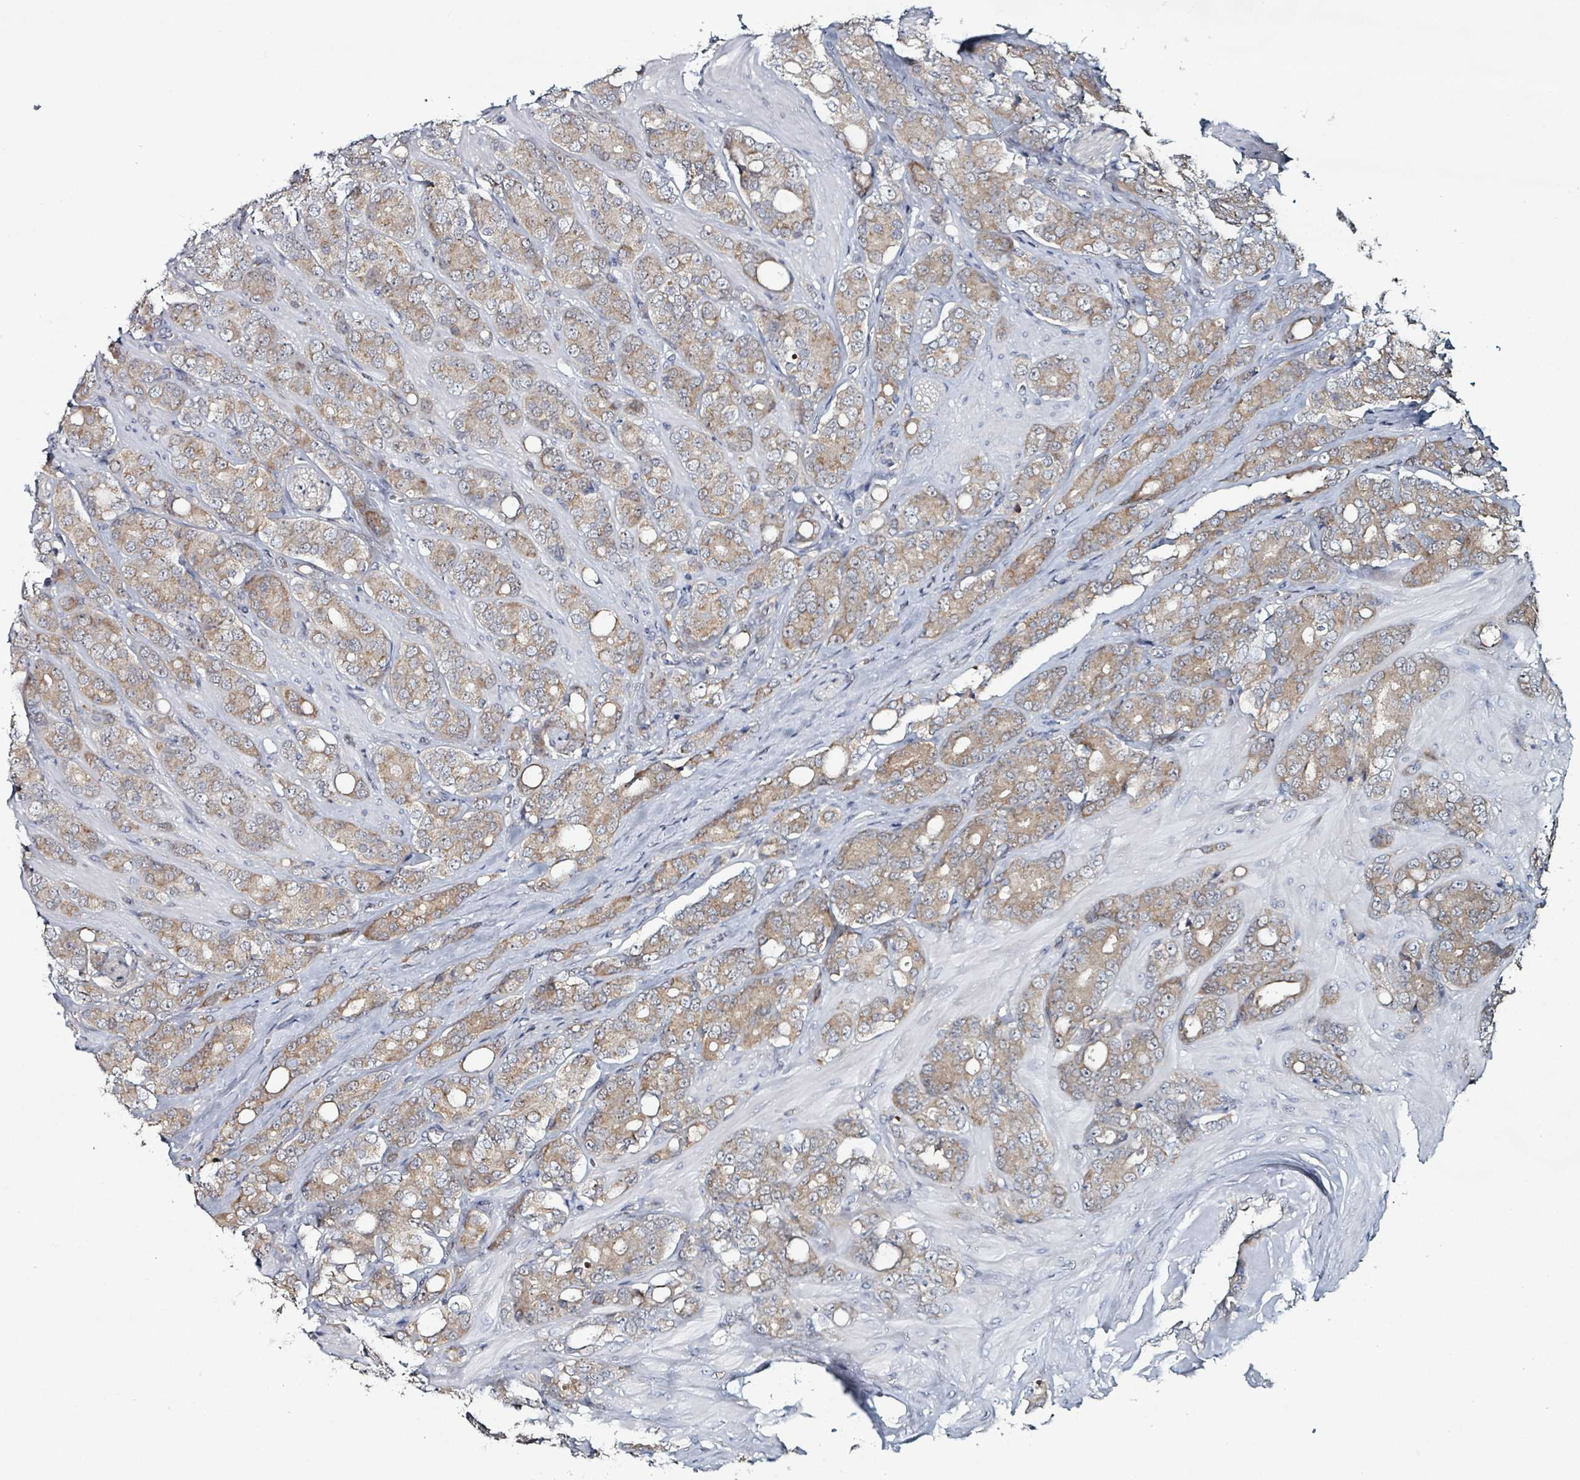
{"staining": {"intensity": "moderate", "quantity": ">75%", "location": "cytoplasmic/membranous"}, "tissue": "prostate cancer", "cell_type": "Tumor cells", "image_type": "cancer", "snomed": [{"axis": "morphology", "description": "Adenocarcinoma, High grade"}, {"axis": "topography", "description": "Prostate"}], "caption": "Moderate cytoplasmic/membranous positivity is seen in approximately >75% of tumor cells in prostate cancer (adenocarcinoma (high-grade)).", "gene": "B3GAT3", "patient": {"sex": "male", "age": 62}}